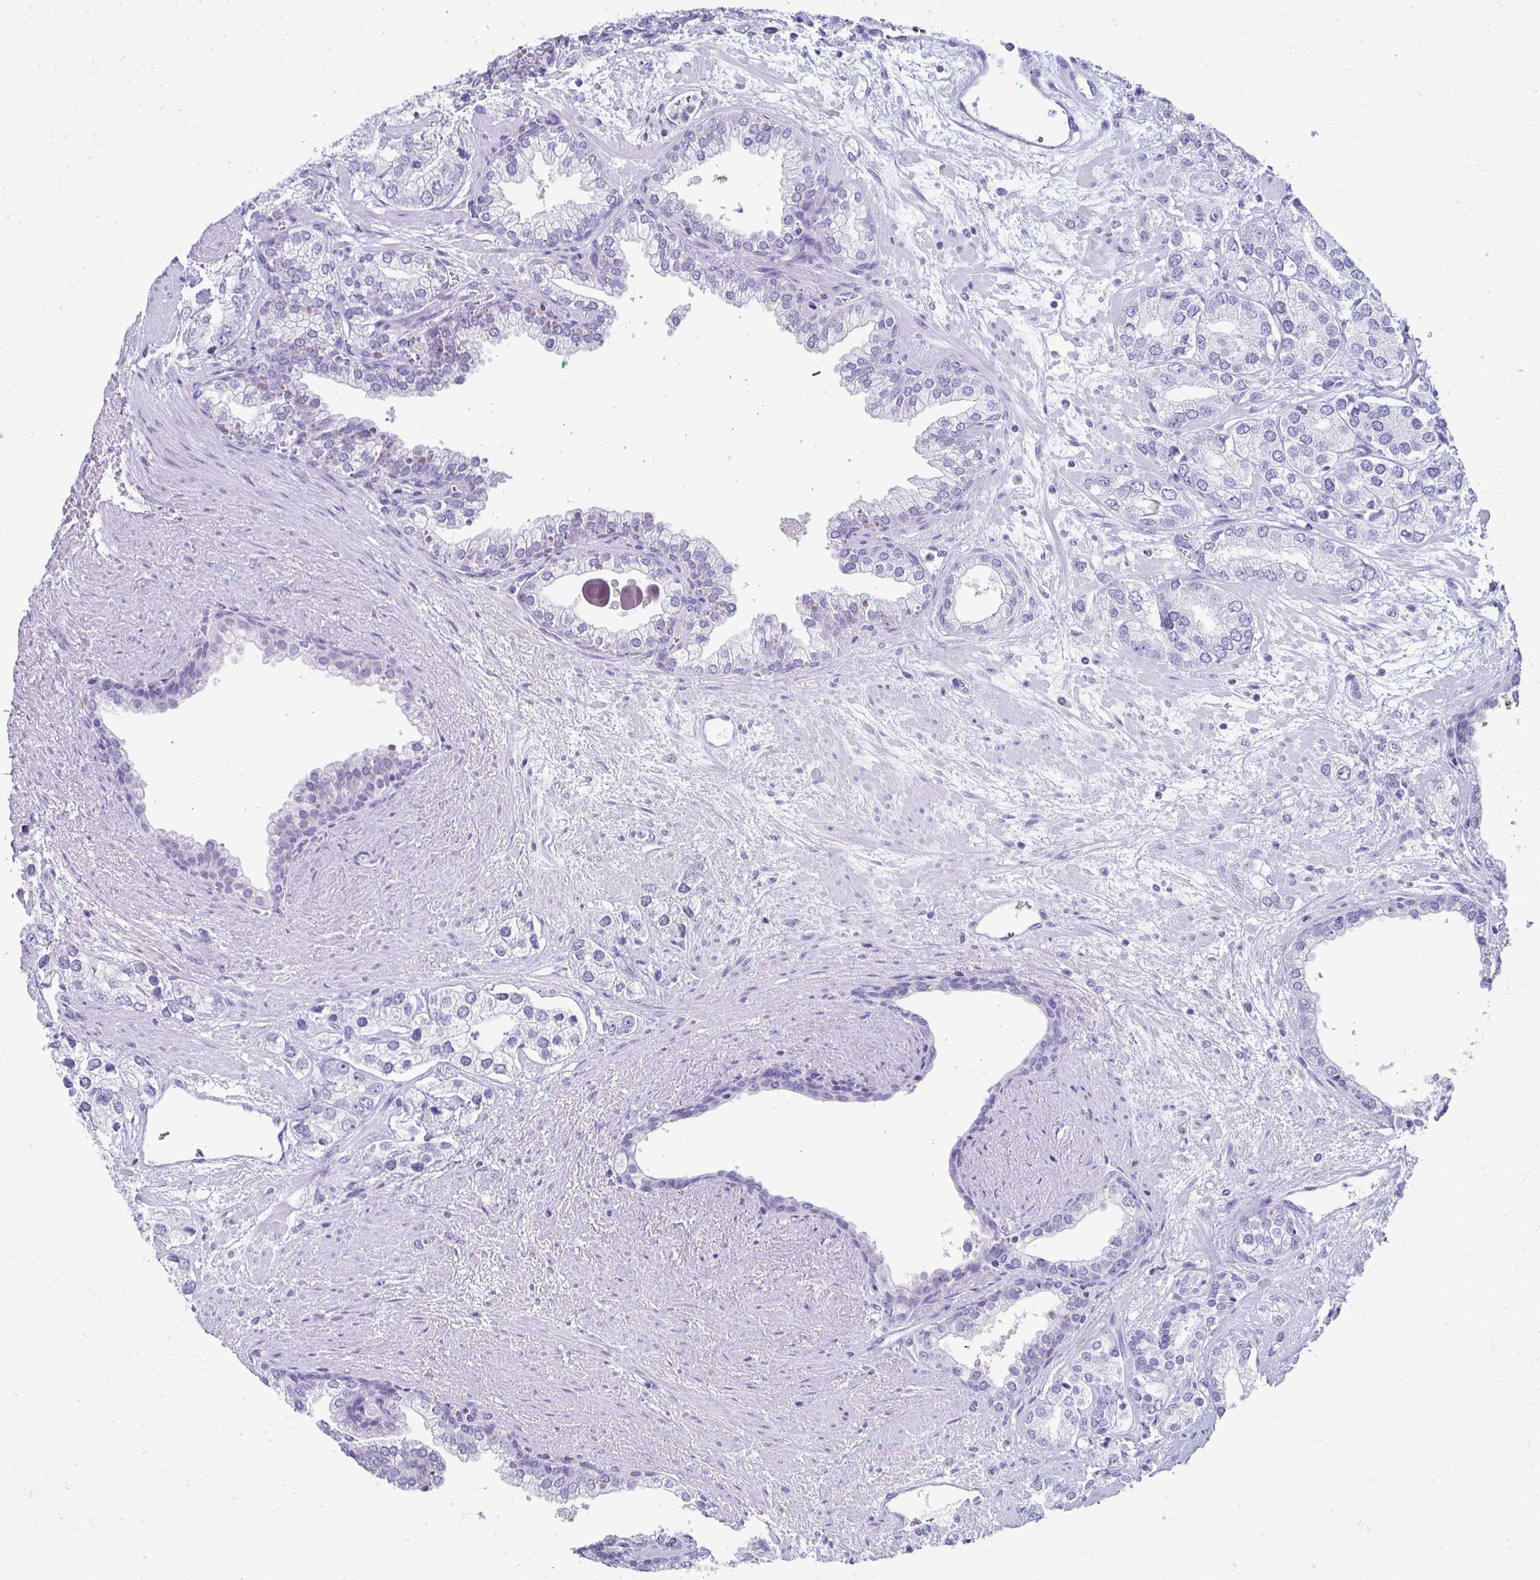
{"staining": {"intensity": "negative", "quantity": "none", "location": "none"}, "tissue": "prostate cancer", "cell_type": "Tumor cells", "image_type": "cancer", "snomed": [{"axis": "morphology", "description": "Adenocarcinoma, High grade"}, {"axis": "topography", "description": "Prostate"}], "caption": "Tumor cells are negative for protein expression in human prostate cancer (adenocarcinoma (high-grade)). Nuclei are stained in blue.", "gene": "CST6", "patient": {"sex": "male", "age": 58}}